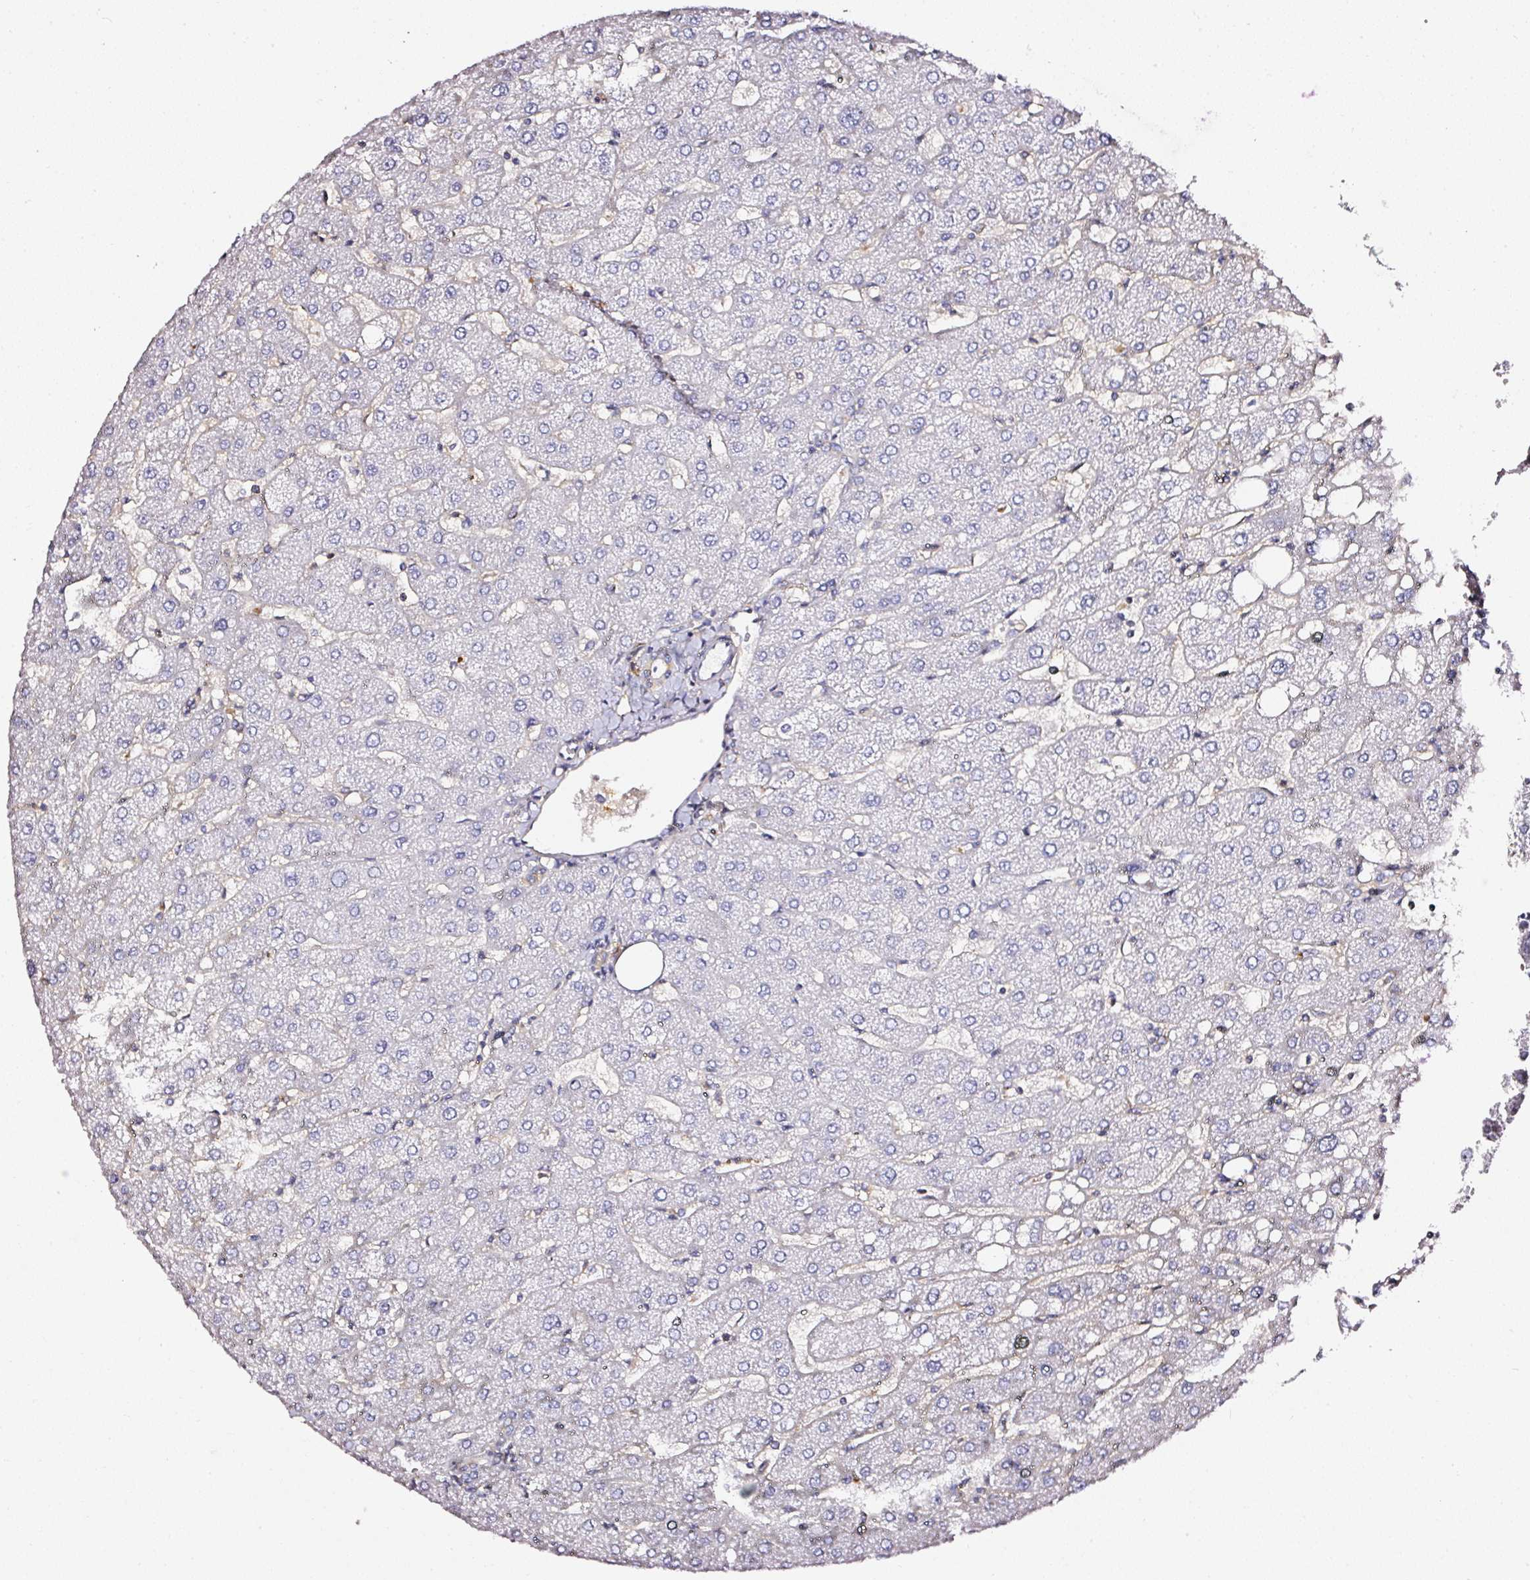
{"staining": {"intensity": "negative", "quantity": "none", "location": "none"}, "tissue": "liver", "cell_type": "Cholangiocytes", "image_type": "normal", "snomed": [{"axis": "morphology", "description": "Normal tissue, NOS"}, {"axis": "topography", "description": "Liver"}], "caption": "Immunohistochemistry (IHC) histopathology image of benign liver: liver stained with DAB (3,3'-diaminobenzidine) exhibits no significant protein positivity in cholangiocytes. (Immunohistochemistry (IHC), brightfield microscopy, high magnification).", "gene": "CD47", "patient": {"sex": "male", "age": 67}}